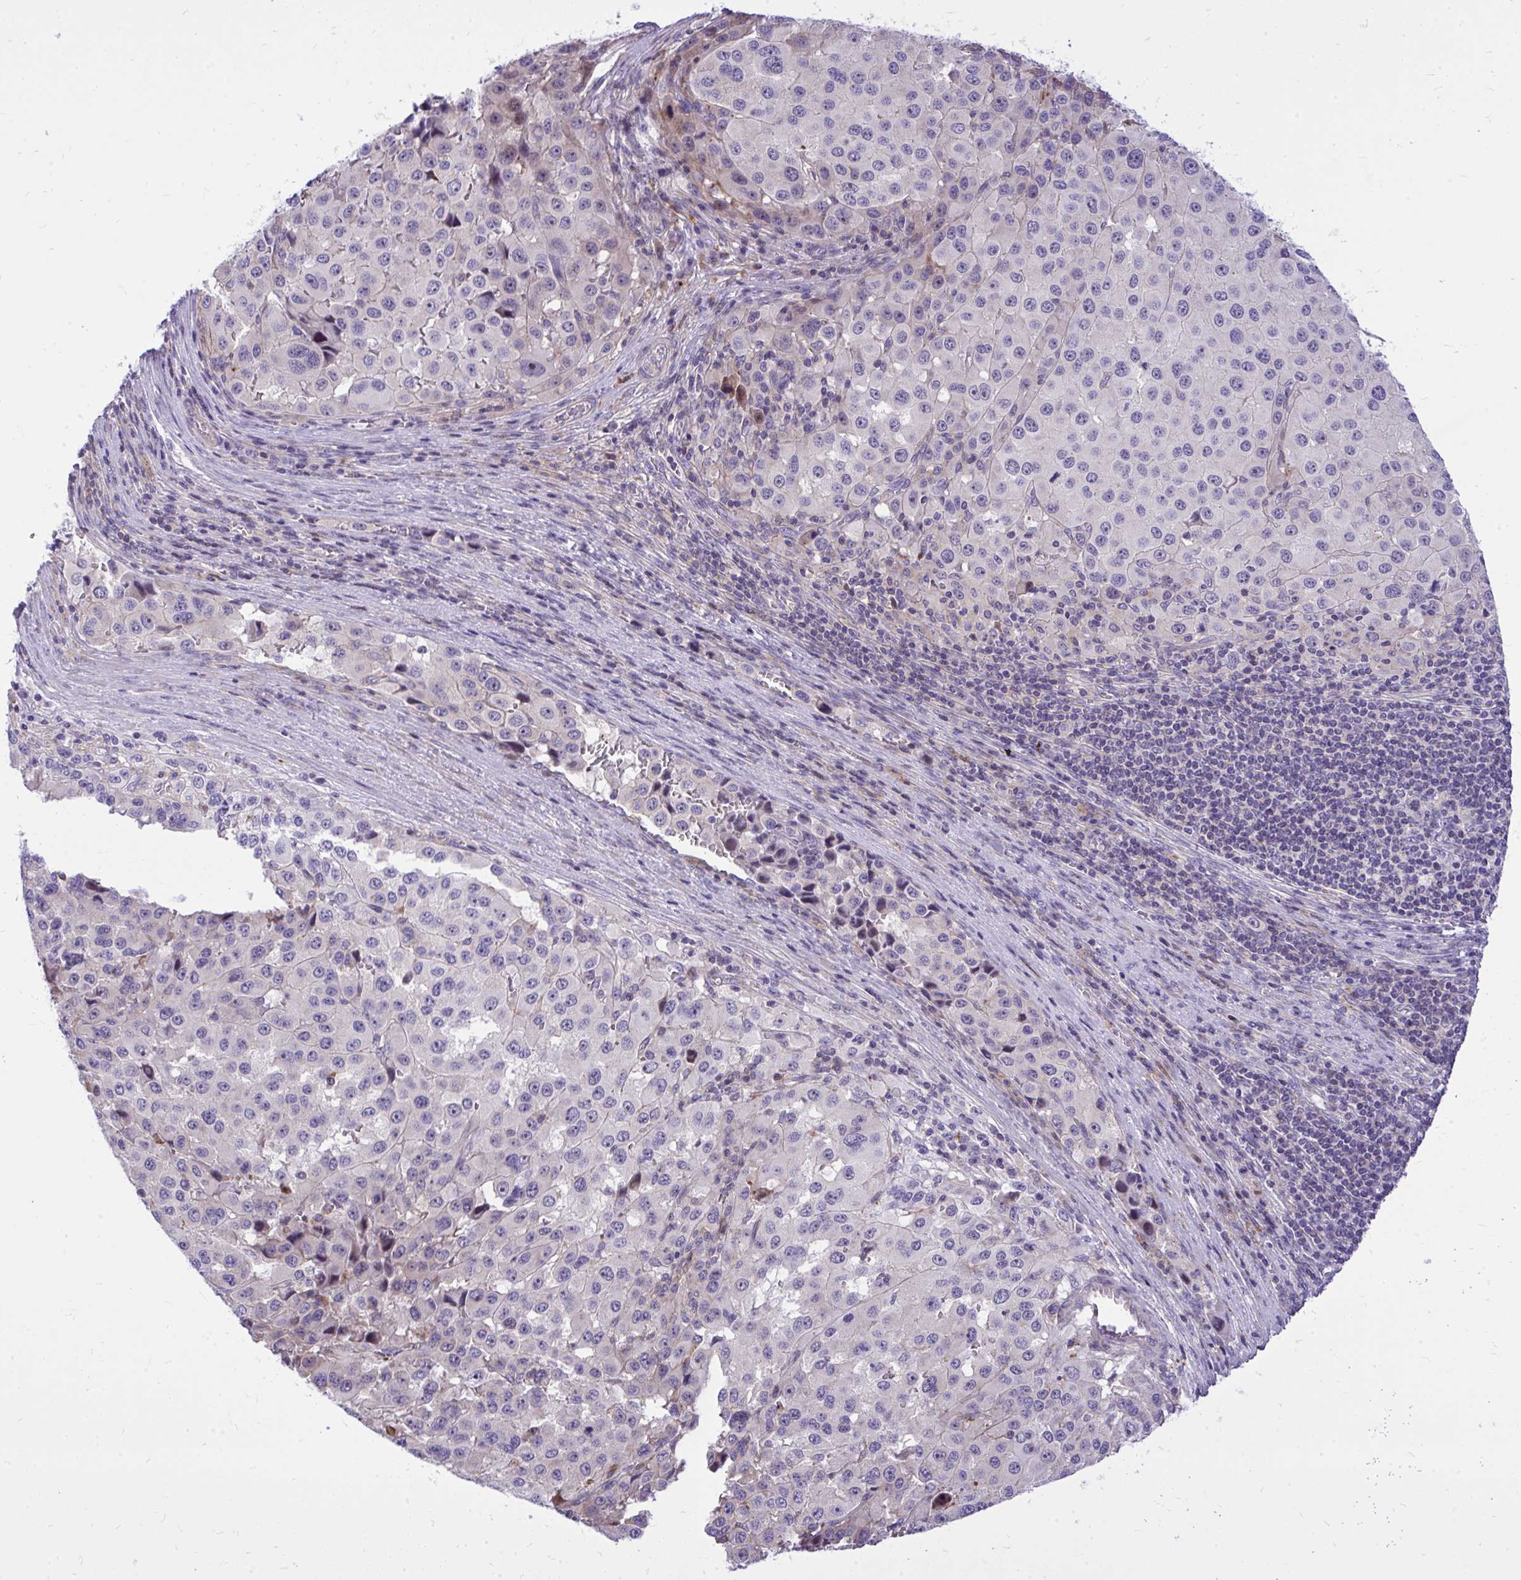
{"staining": {"intensity": "negative", "quantity": "none", "location": "none"}, "tissue": "melanoma", "cell_type": "Tumor cells", "image_type": "cancer", "snomed": [{"axis": "morphology", "description": "Malignant melanoma, Metastatic site"}, {"axis": "topography", "description": "Lymph node"}], "caption": "Protein analysis of malignant melanoma (metastatic site) demonstrates no significant positivity in tumor cells. The staining was performed using DAB to visualize the protein expression in brown, while the nuclei were stained in blue with hematoxylin (Magnification: 20x).", "gene": "GRK4", "patient": {"sex": "female", "age": 65}}